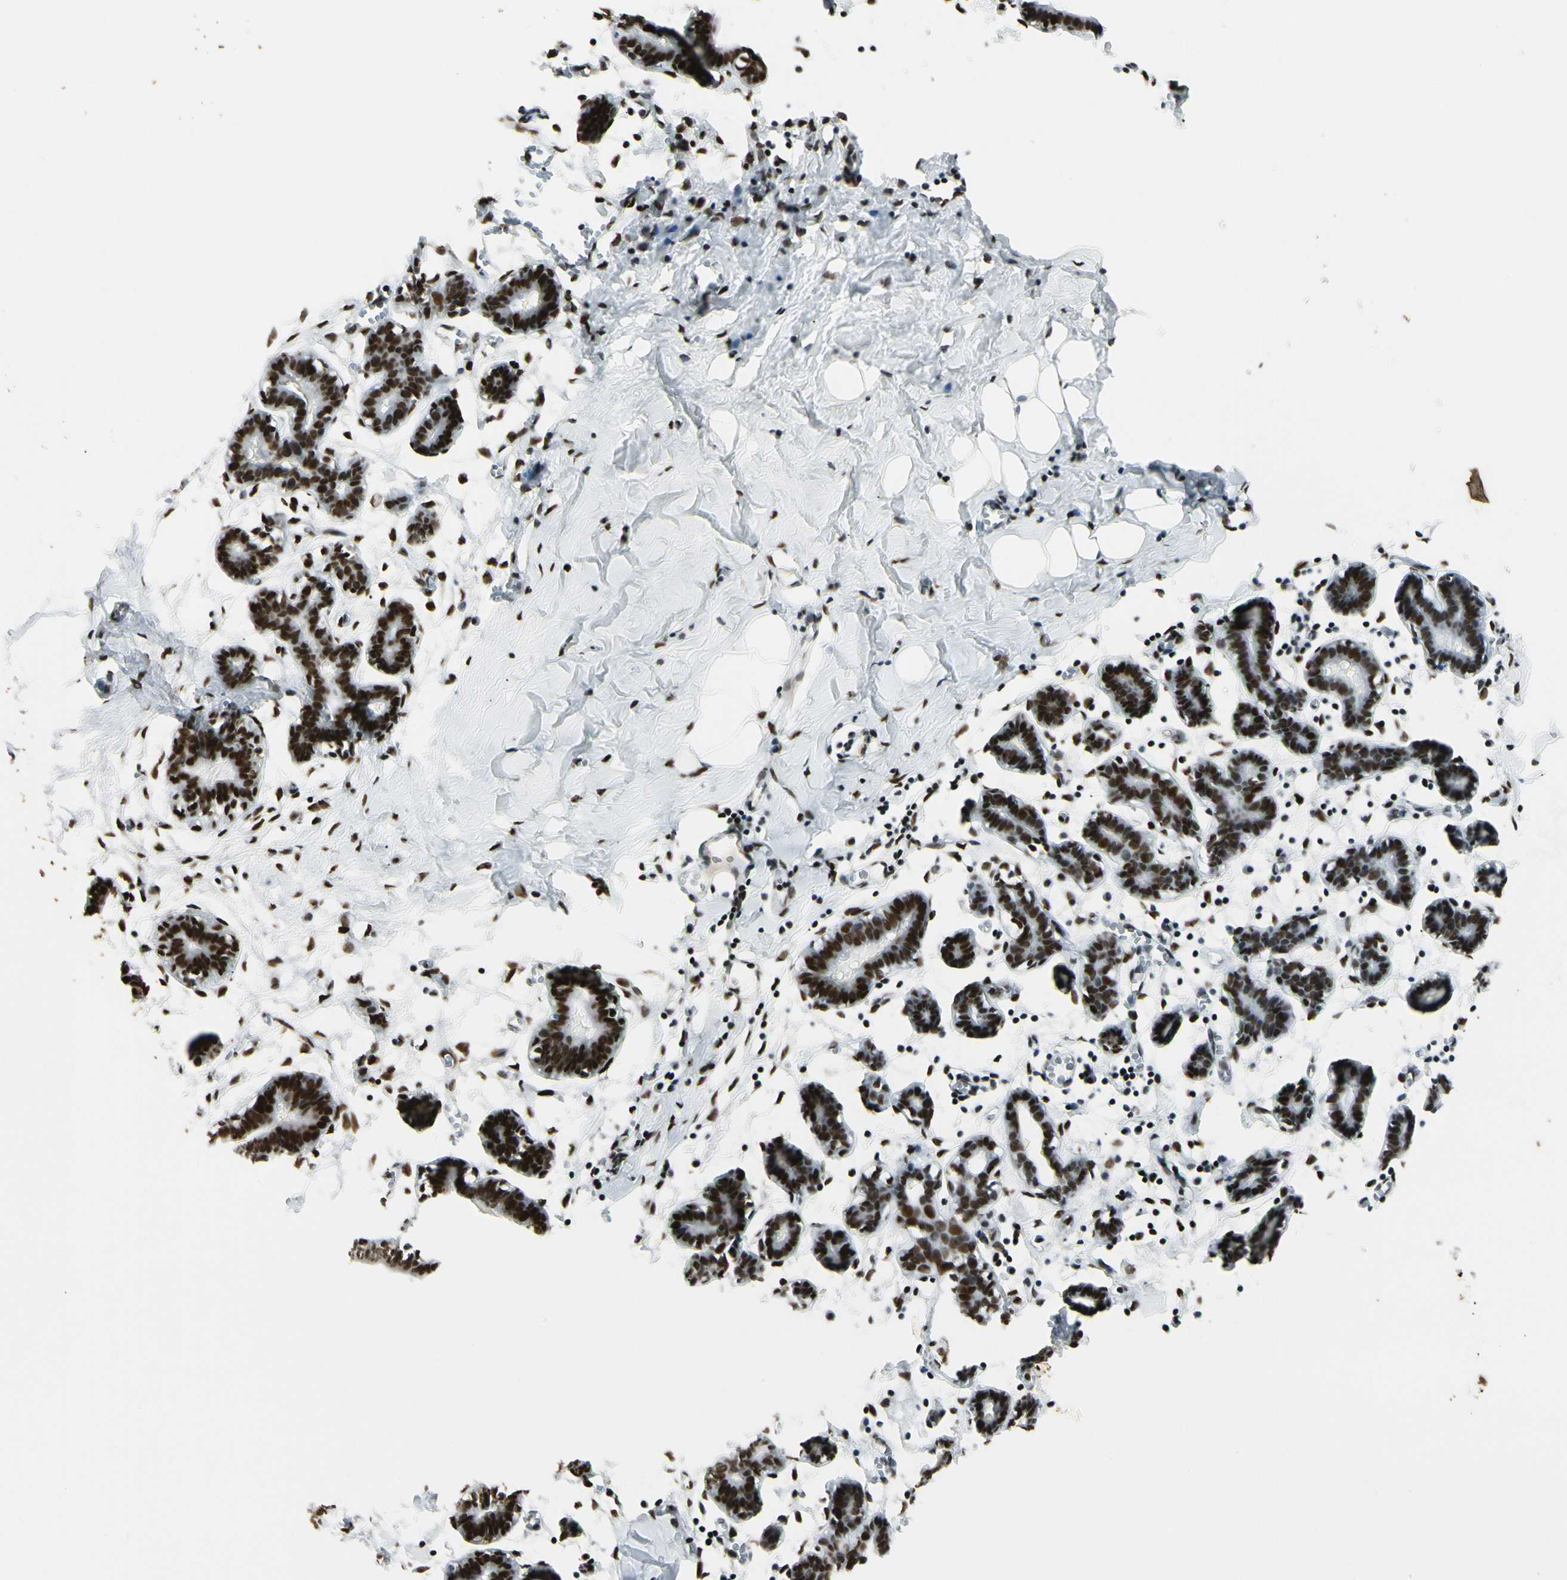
{"staining": {"intensity": "strong", "quantity": ">75%", "location": "nuclear"}, "tissue": "breast", "cell_type": "Adipocytes", "image_type": "normal", "snomed": [{"axis": "morphology", "description": "Normal tissue, NOS"}, {"axis": "topography", "description": "Breast"}], "caption": "The immunohistochemical stain labels strong nuclear expression in adipocytes of unremarkable breast.", "gene": "FUS", "patient": {"sex": "female", "age": 27}}